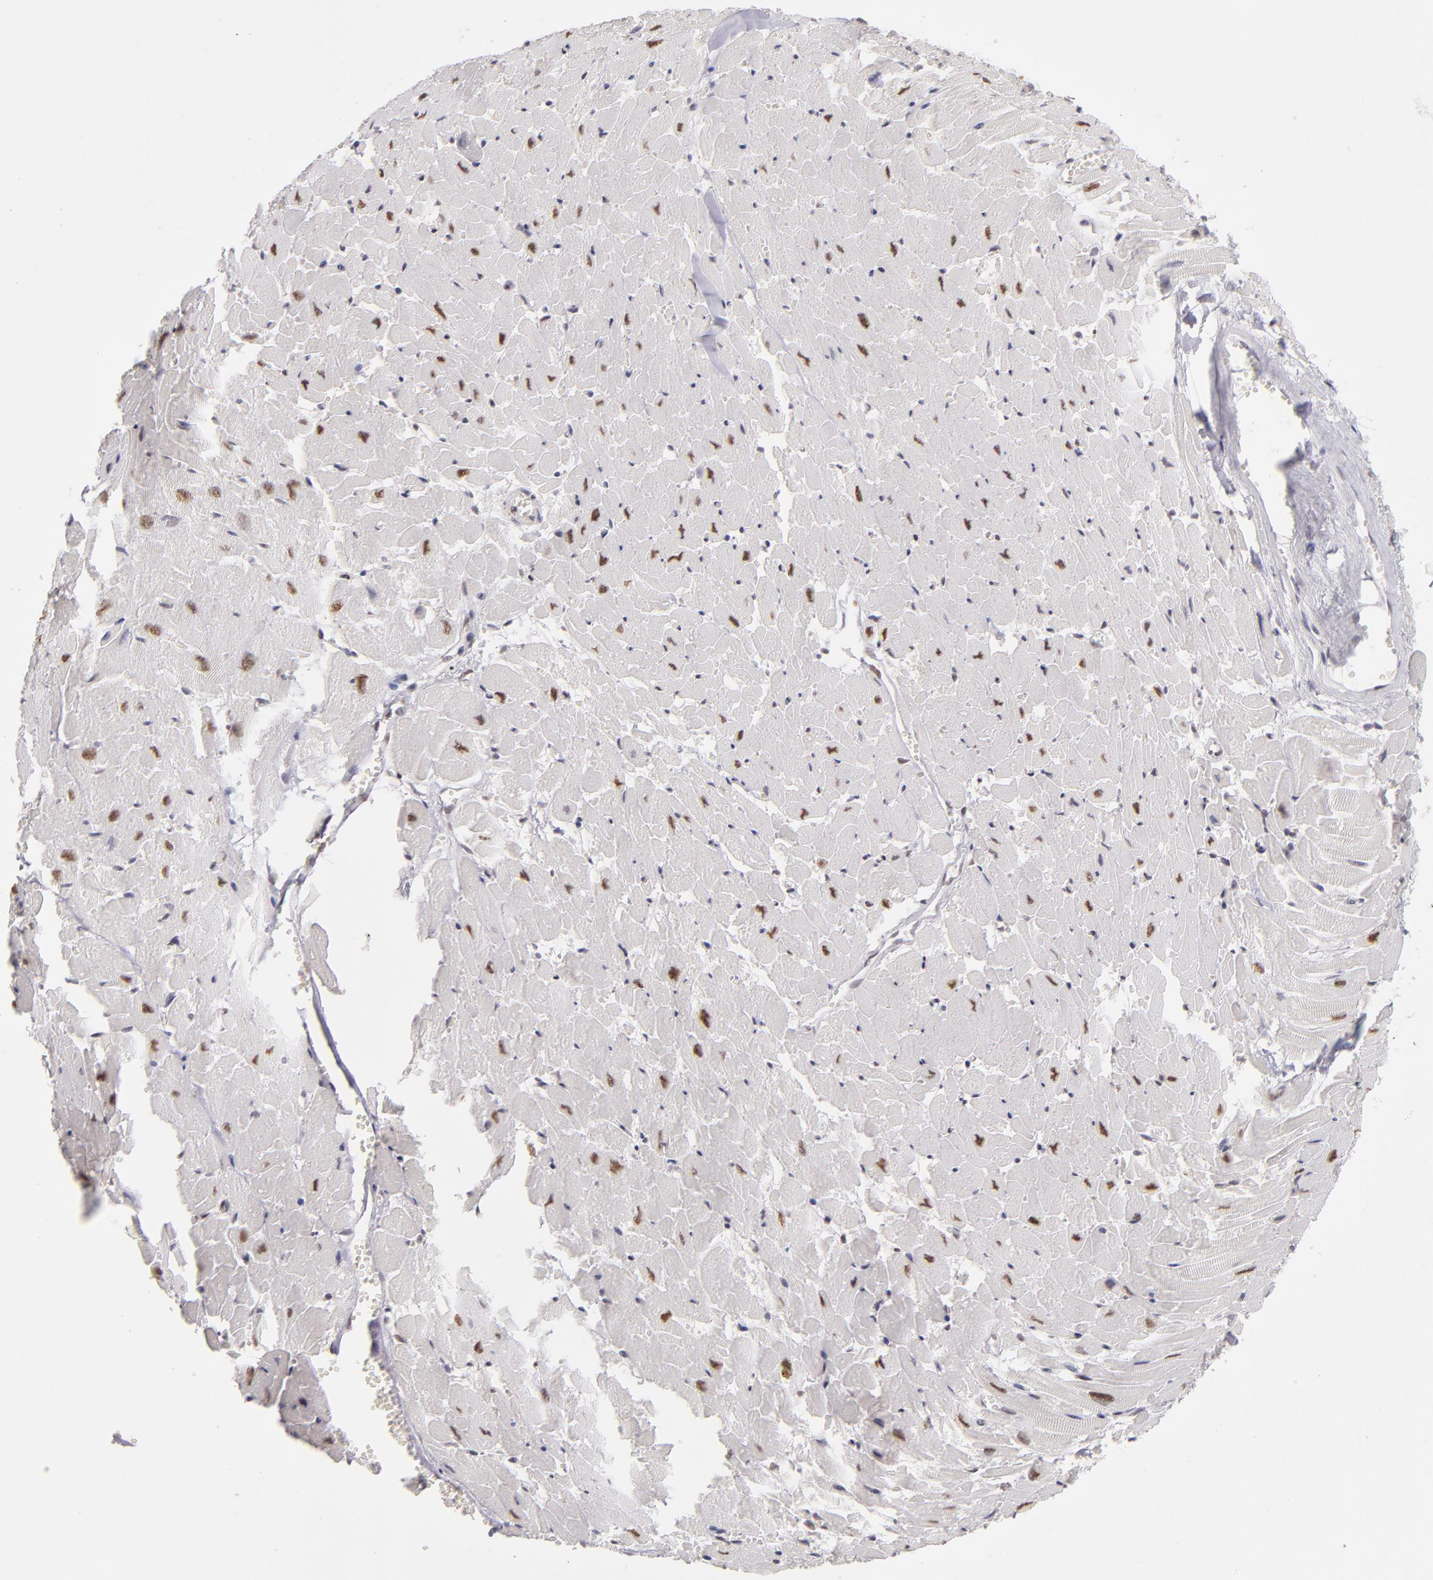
{"staining": {"intensity": "moderate", "quantity": "25%-75%", "location": "nuclear"}, "tissue": "heart muscle", "cell_type": "Cardiomyocytes", "image_type": "normal", "snomed": [{"axis": "morphology", "description": "Normal tissue, NOS"}, {"axis": "topography", "description": "Heart"}], "caption": "This is an image of IHC staining of benign heart muscle, which shows moderate expression in the nuclear of cardiomyocytes.", "gene": "TFAP4", "patient": {"sex": "female", "age": 19}}